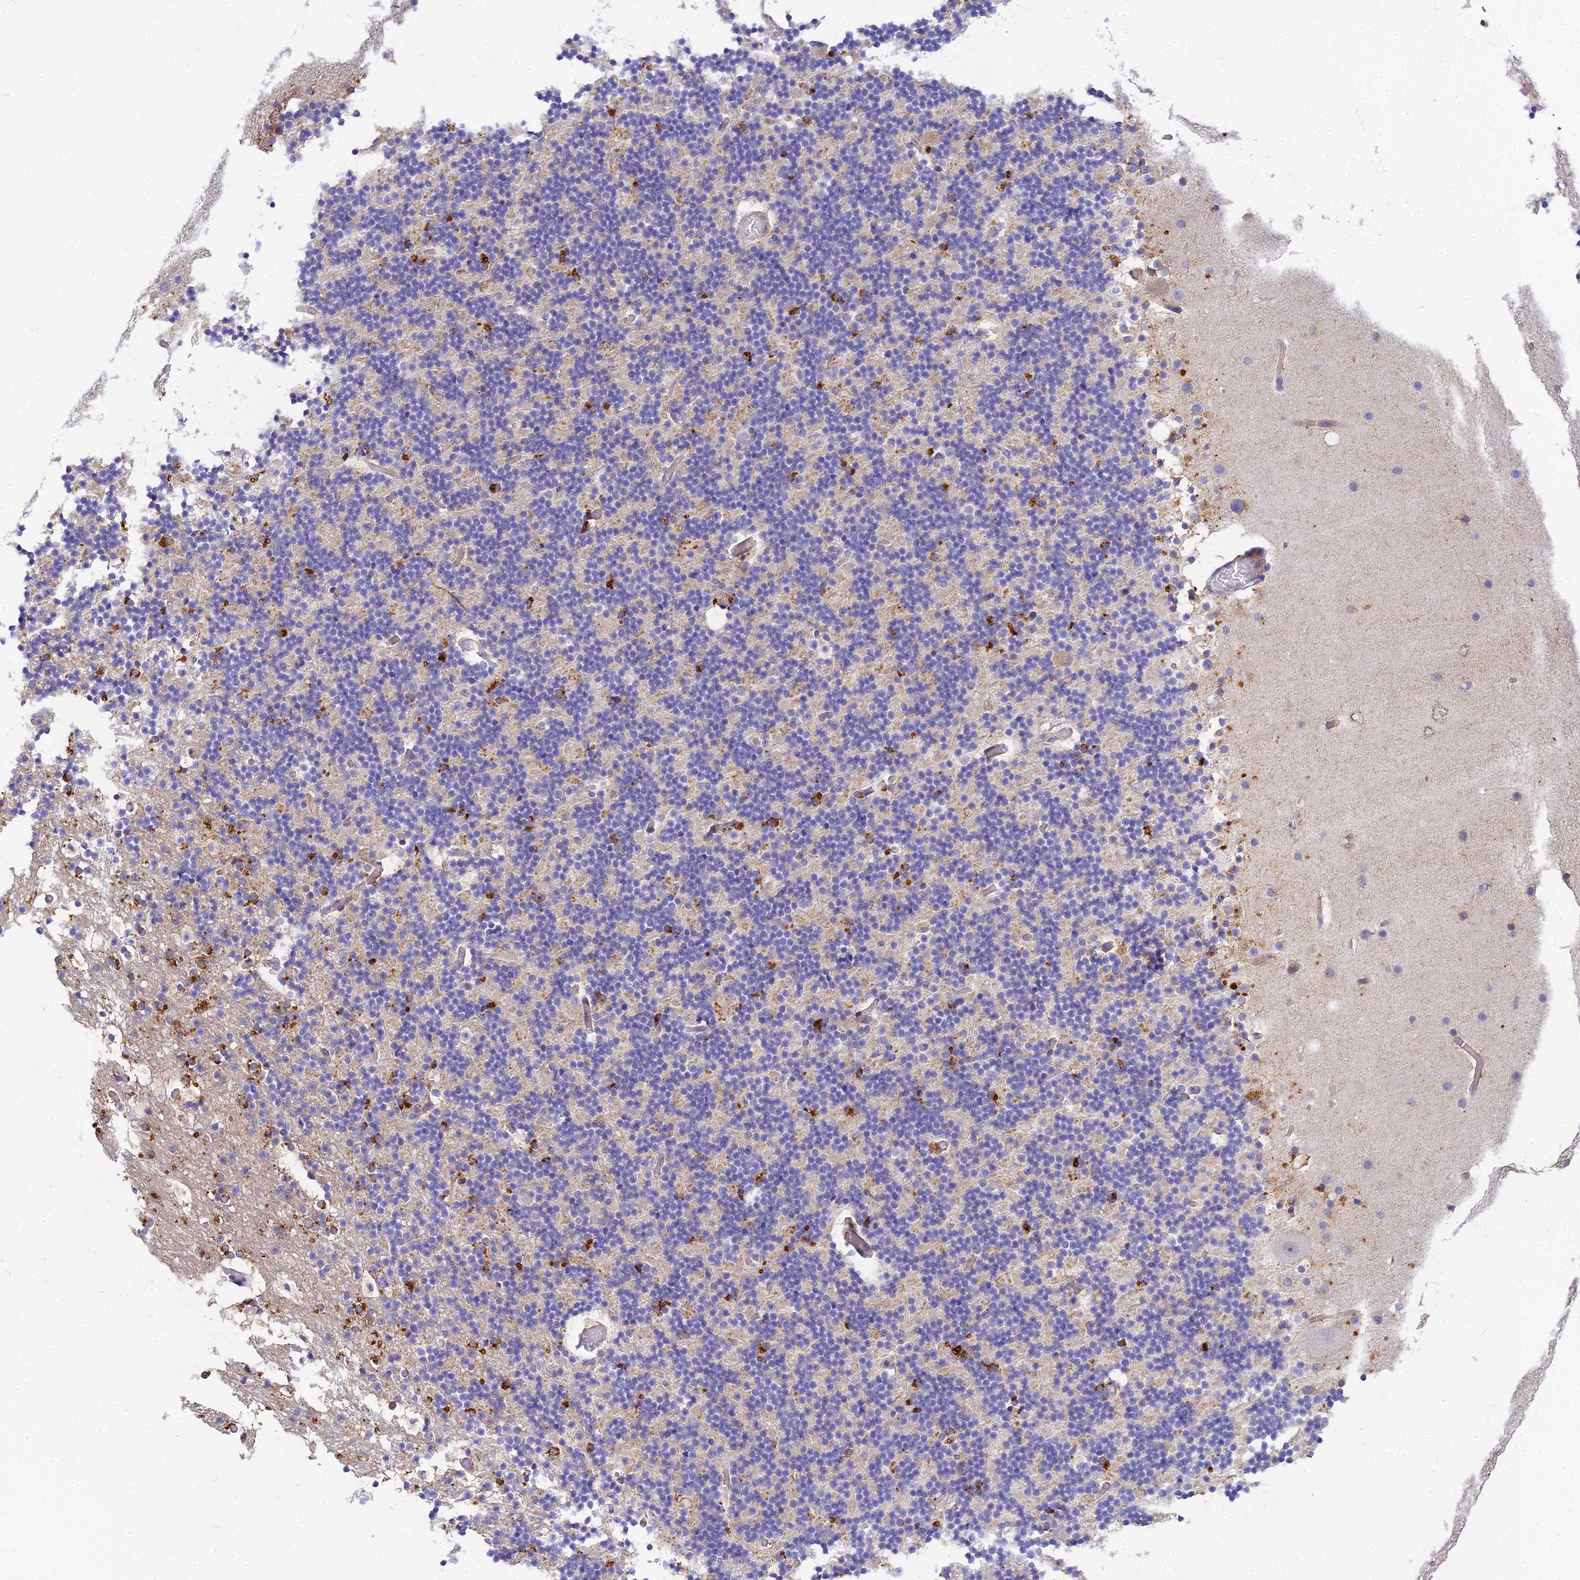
{"staining": {"intensity": "moderate", "quantity": "<25%", "location": "cytoplasmic/membranous"}, "tissue": "cerebellum", "cell_type": "Cells in granular layer", "image_type": "normal", "snomed": [{"axis": "morphology", "description": "Normal tissue, NOS"}, {"axis": "topography", "description": "Cerebellum"}], "caption": "Approximately <25% of cells in granular layer in benign human cerebellum display moderate cytoplasmic/membranous protein expression as visualized by brown immunohistochemical staining.", "gene": "ARL8A", "patient": {"sex": "male", "age": 57}}